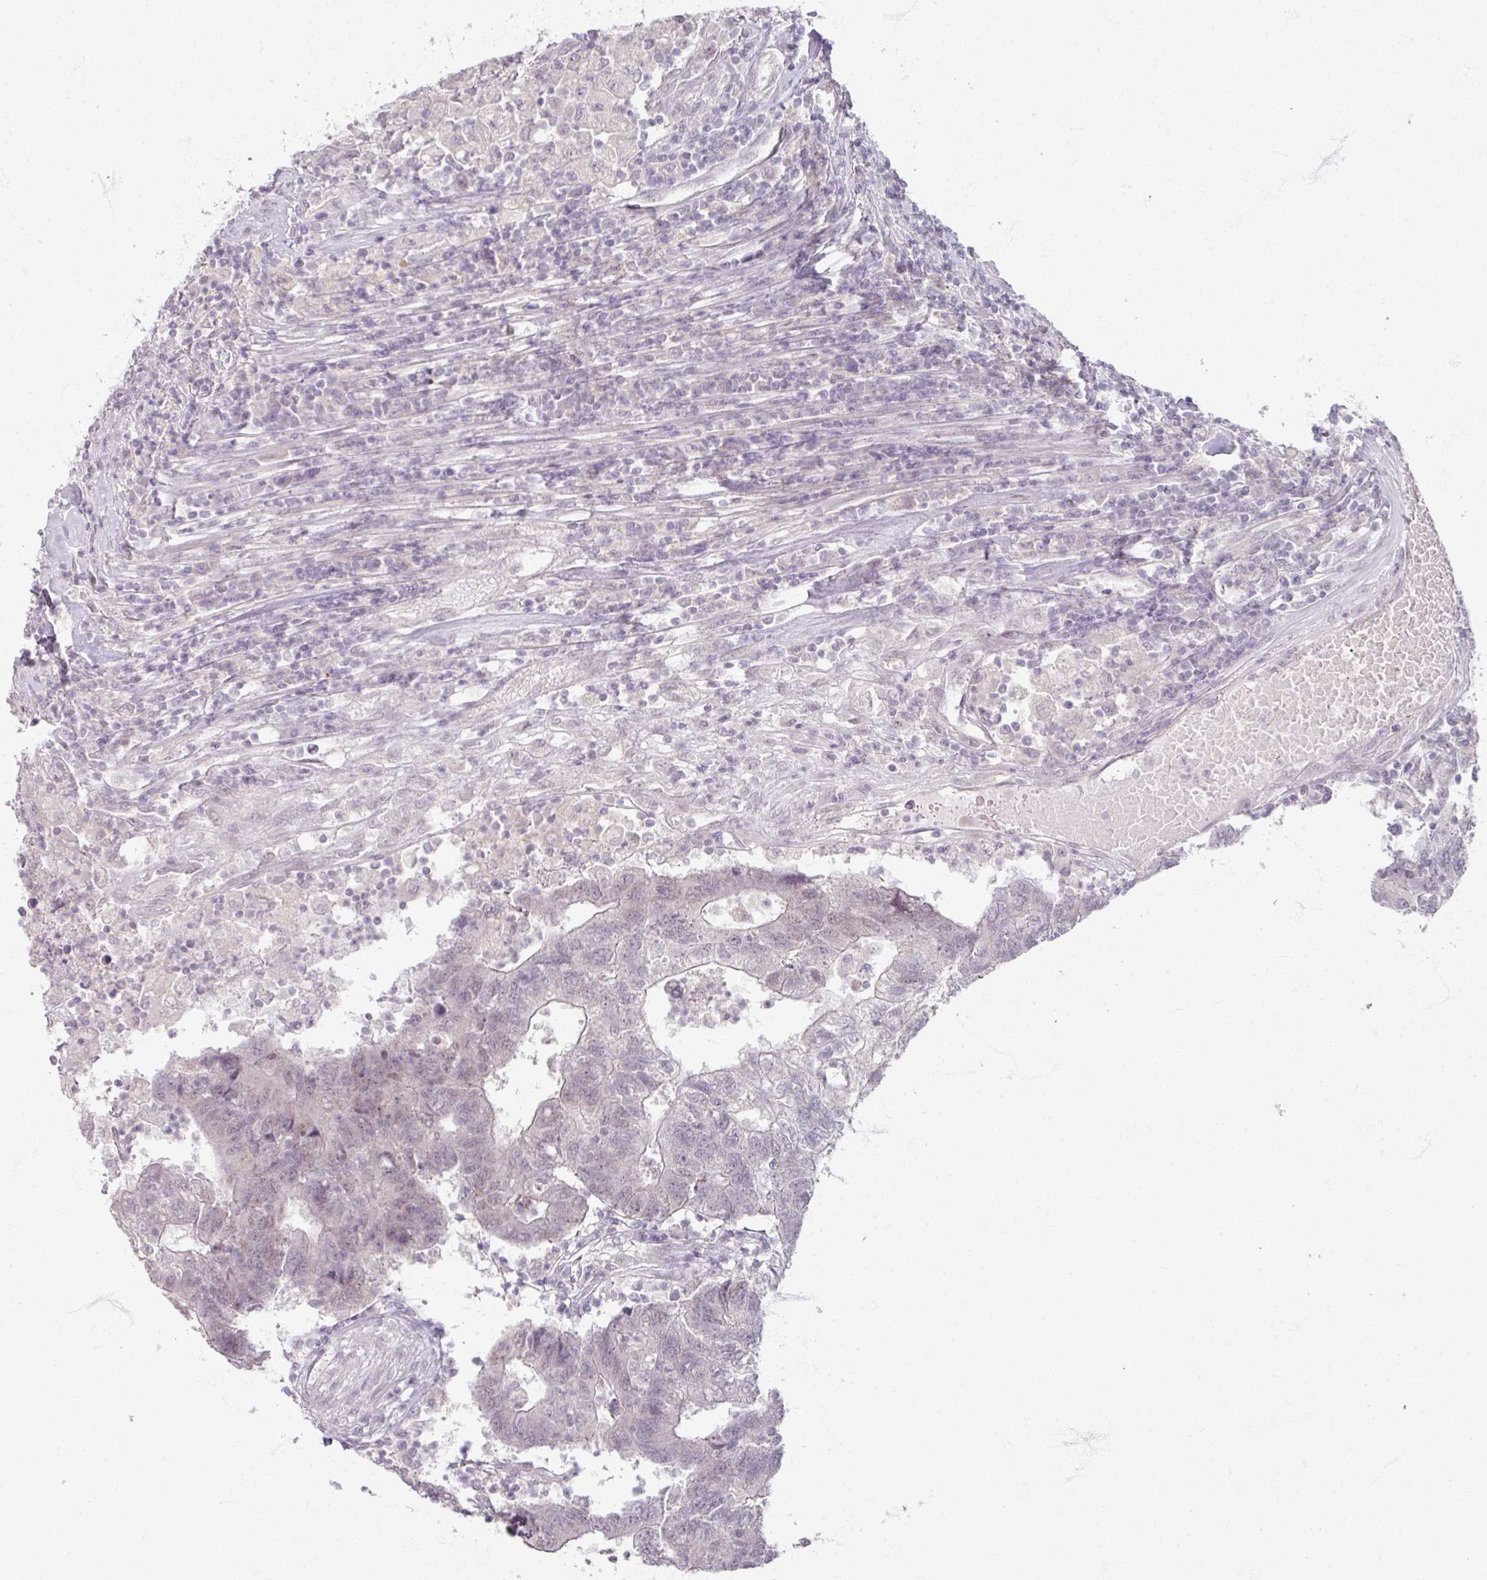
{"staining": {"intensity": "negative", "quantity": "none", "location": "none"}, "tissue": "colorectal cancer", "cell_type": "Tumor cells", "image_type": "cancer", "snomed": [{"axis": "morphology", "description": "Adenocarcinoma, NOS"}, {"axis": "topography", "description": "Colon"}], "caption": "Colorectal cancer (adenocarcinoma) was stained to show a protein in brown. There is no significant expression in tumor cells.", "gene": "SOX11", "patient": {"sex": "female", "age": 48}}